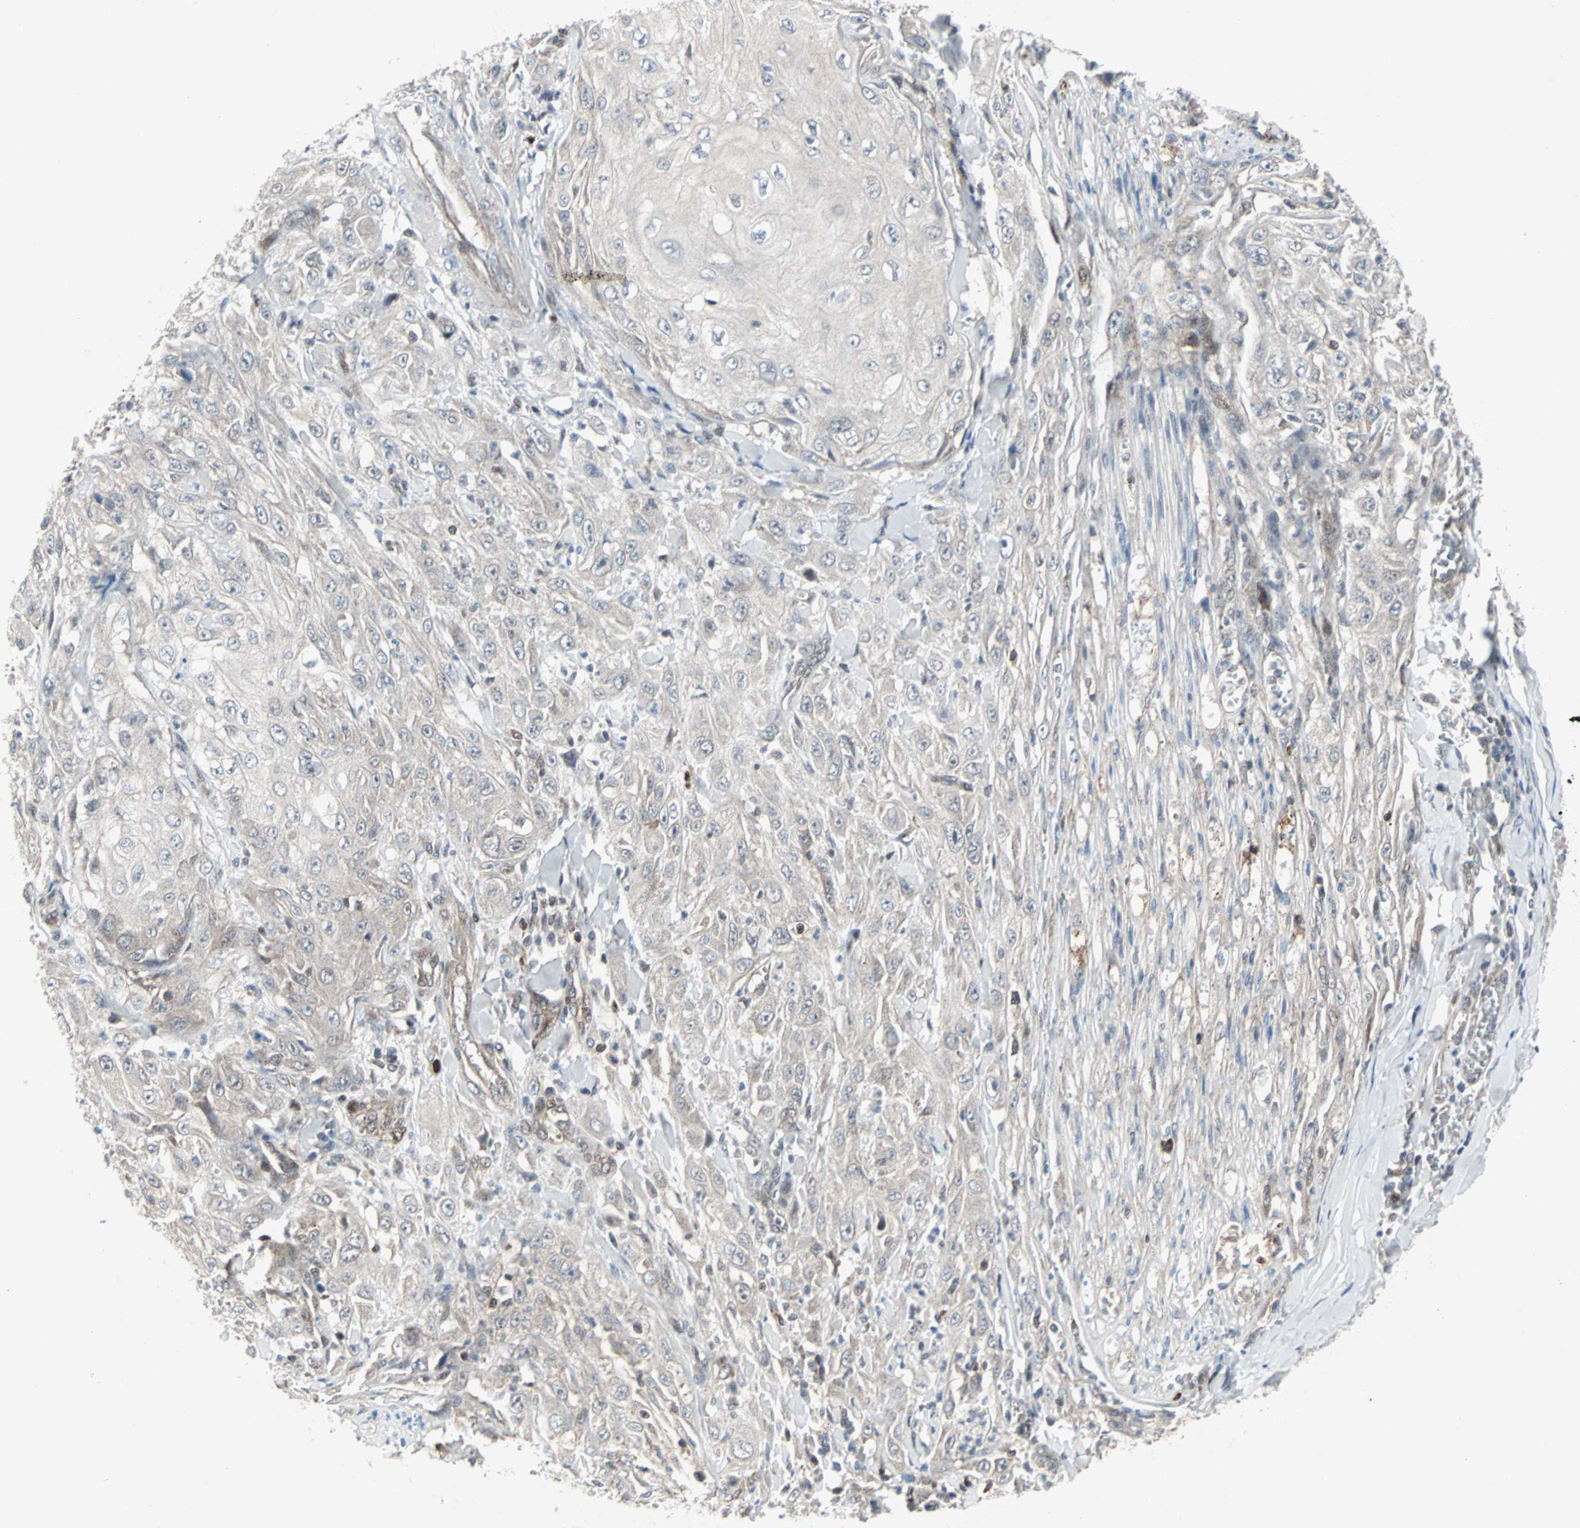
{"staining": {"intensity": "negative", "quantity": "none", "location": "none"}, "tissue": "skin cancer", "cell_type": "Tumor cells", "image_type": "cancer", "snomed": [{"axis": "morphology", "description": "Squamous cell carcinoma, NOS"}, {"axis": "morphology", "description": "Squamous cell carcinoma, metastatic, NOS"}, {"axis": "topography", "description": "Skin"}, {"axis": "topography", "description": "Lymph node"}], "caption": "This image is of squamous cell carcinoma (skin) stained with IHC to label a protein in brown with the nuclei are counter-stained blue. There is no staining in tumor cells.", "gene": "CASP3", "patient": {"sex": "male", "age": 75}}